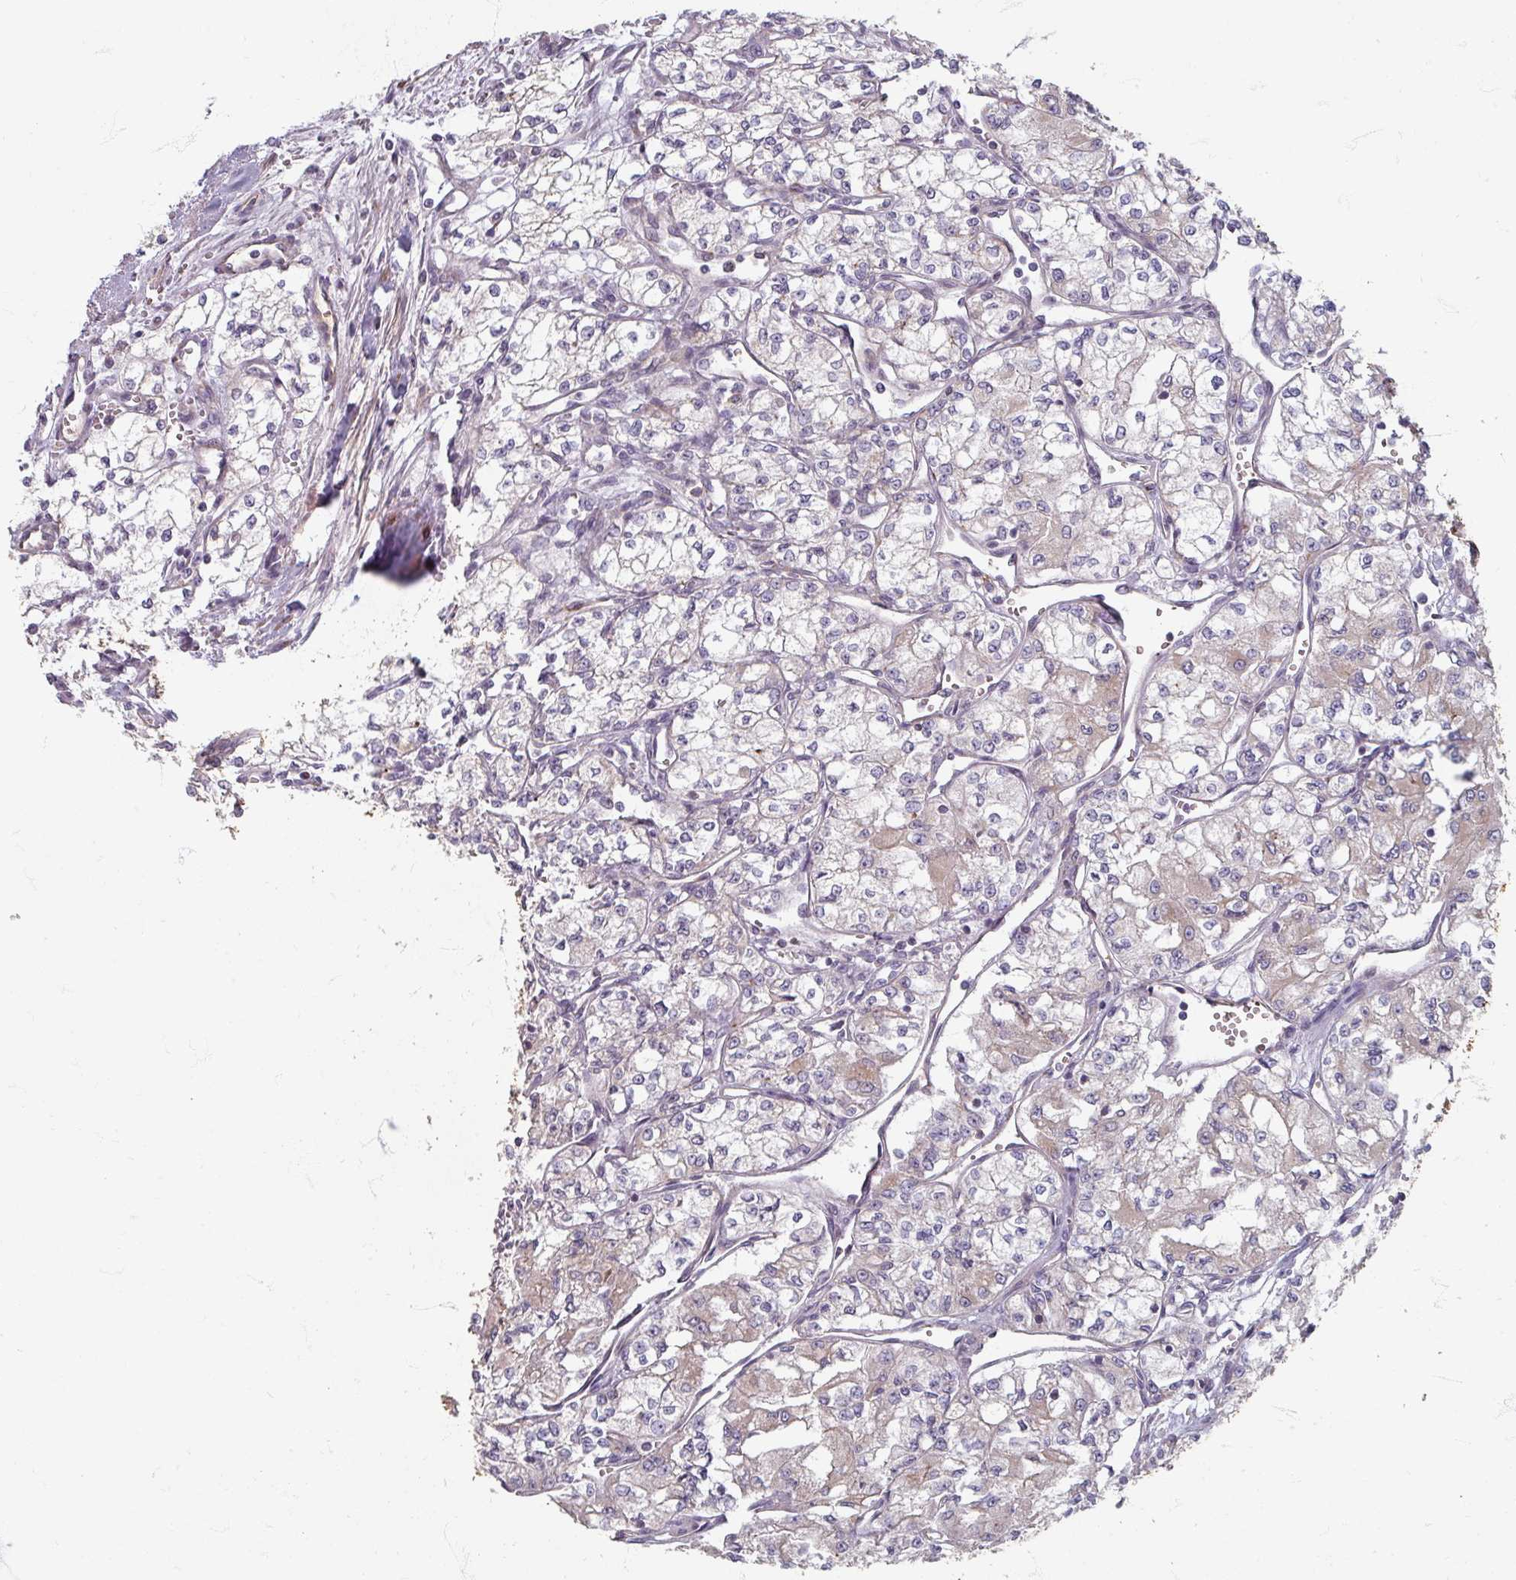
{"staining": {"intensity": "negative", "quantity": "none", "location": "none"}, "tissue": "renal cancer", "cell_type": "Tumor cells", "image_type": "cancer", "snomed": [{"axis": "morphology", "description": "Adenocarcinoma, NOS"}, {"axis": "topography", "description": "Kidney"}], "caption": "High power microscopy micrograph of an immunohistochemistry histopathology image of renal cancer, revealing no significant staining in tumor cells.", "gene": "GABARAPL1", "patient": {"sex": "male", "age": 59}}